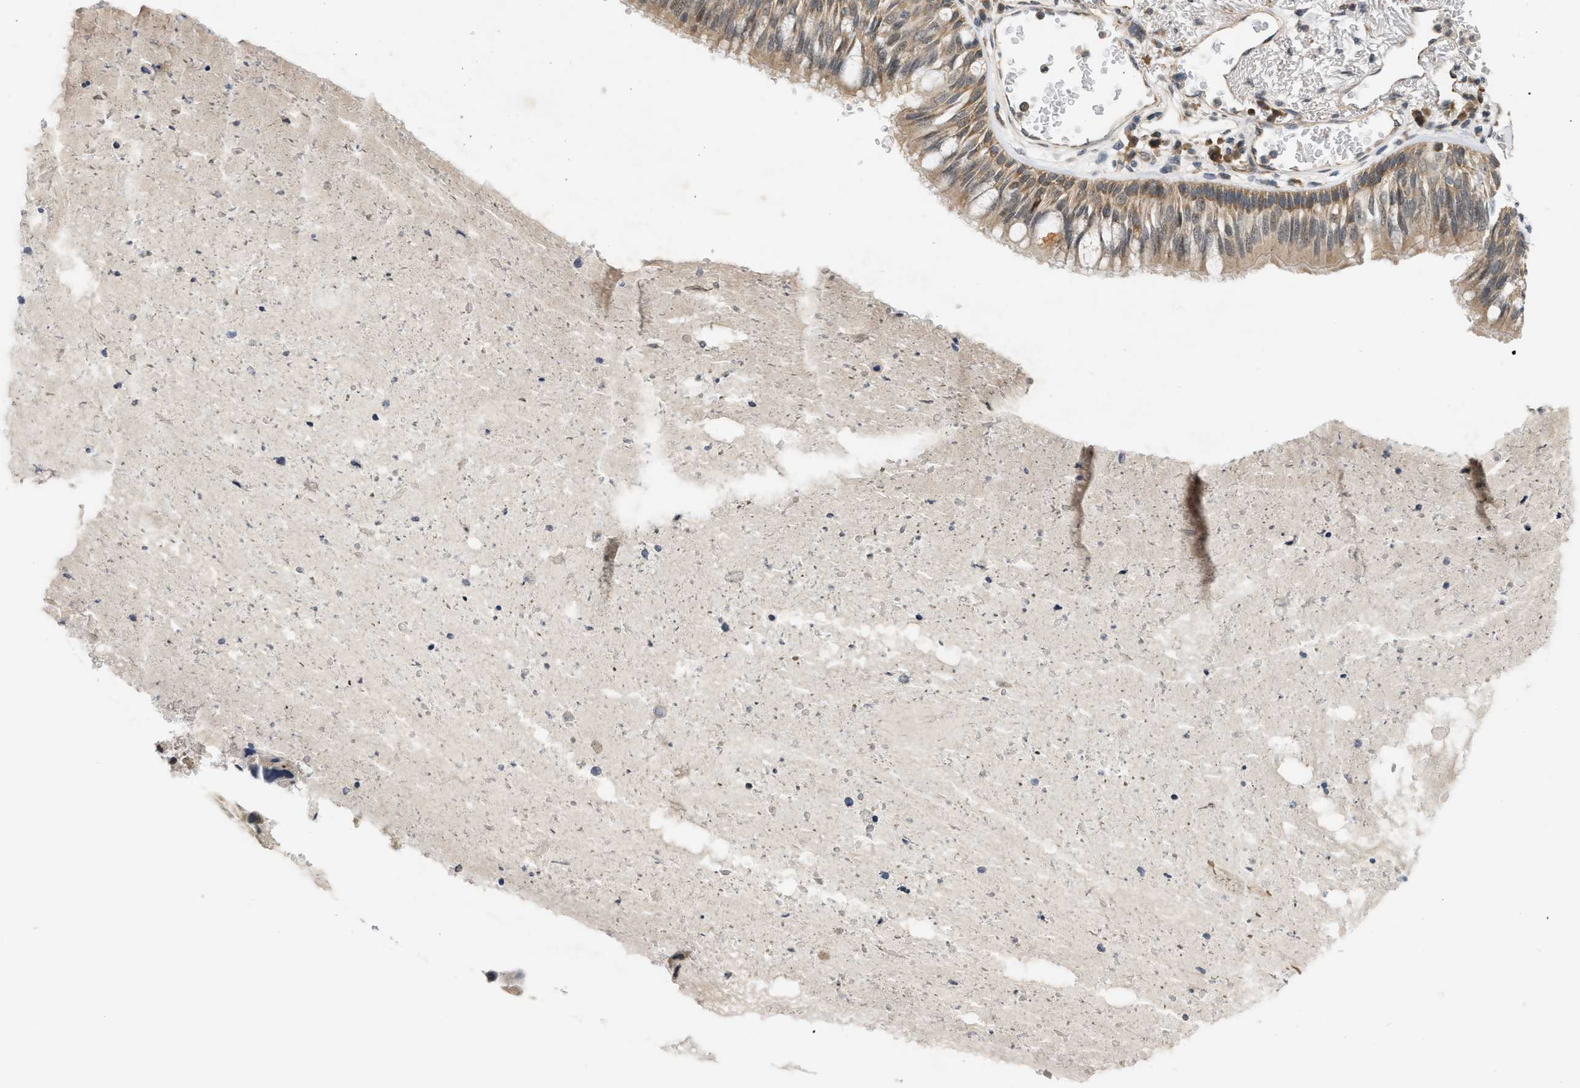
{"staining": {"intensity": "moderate", "quantity": ">75%", "location": "cytoplasmic/membranous"}, "tissue": "bronchus", "cell_type": "Respiratory epithelial cells", "image_type": "normal", "snomed": [{"axis": "morphology", "description": "Normal tissue, NOS"}, {"axis": "morphology", "description": "Adenocarcinoma, NOS"}, {"axis": "morphology", "description": "Adenocarcinoma, metastatic, NOS"}, {"axis": "topography", "description": "Lymph node"}, {"axis": "topography", "description": "Bronchus"}, {"axis": "topography", "description": "Lung"}], "caption": "This image exhibits benign bronchus stained with IHC to label a protein in brown. The cytoplasmic/membranous of respiratory epithelial cells show moderate positivity for the protein. Nuclei are counter-stained blue.", "gene": "PRKD1", "patient": {"sex": "female", "age": 54}}